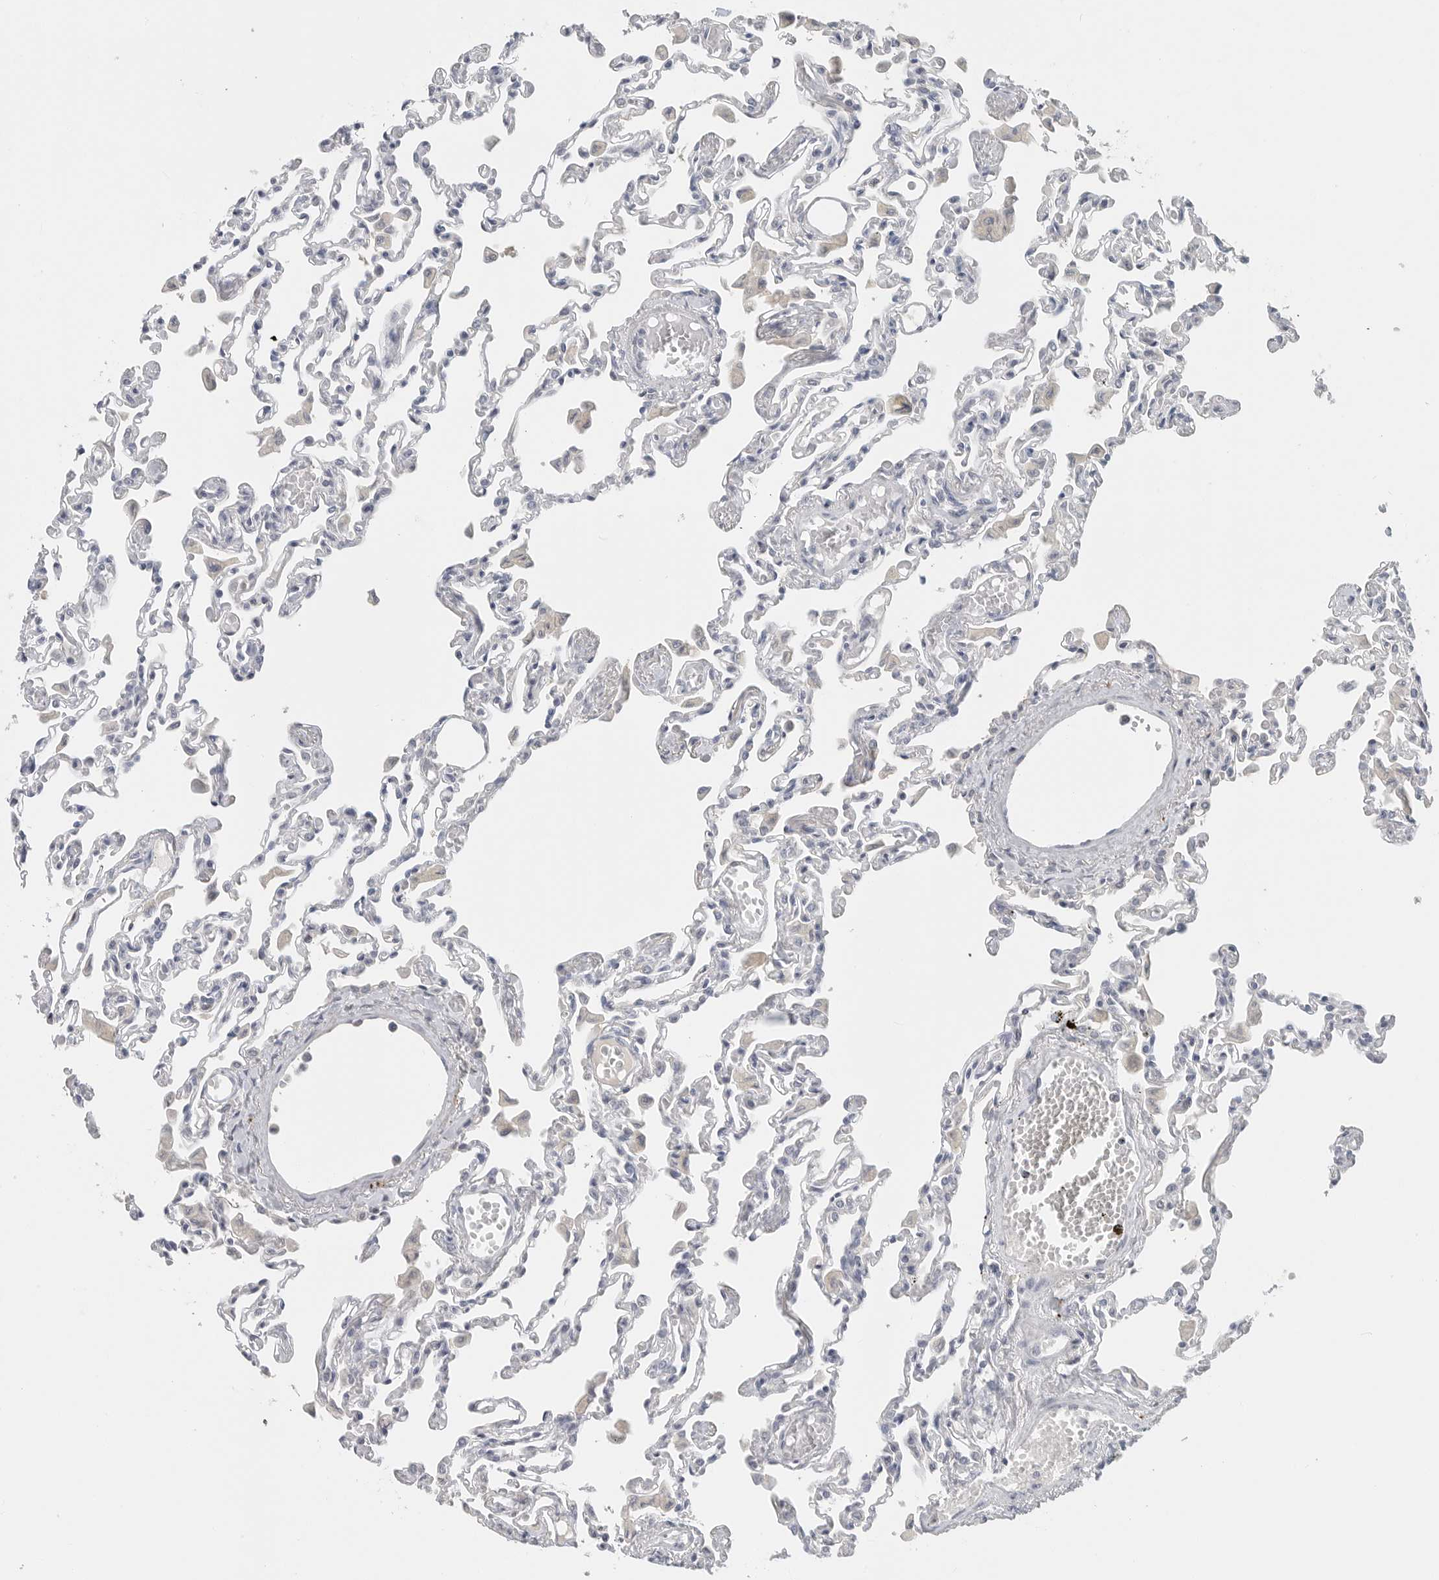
{"staining": {"intensity": "negative", "quantity": "none", "location": "none"}, "tissue": "lung", "cell_type": "Alveolar cells", "image_type": "normal", "snomed": [{"axis": "morphology", "description": "Normal tissue, NOS"}, {"axis": "topography", "description": "Bronchus"}, {"axis": "topography", "description": "Lung"}], "caption": "Immunohistochemistry image of benign lung: human lung stained with DAB exhibits no significant protein positivity in alveolar cells. (DAB IHC with hematoxylin counter stain).", "gene": "PAM", "patient": {"sex": "female", "age": 49}}